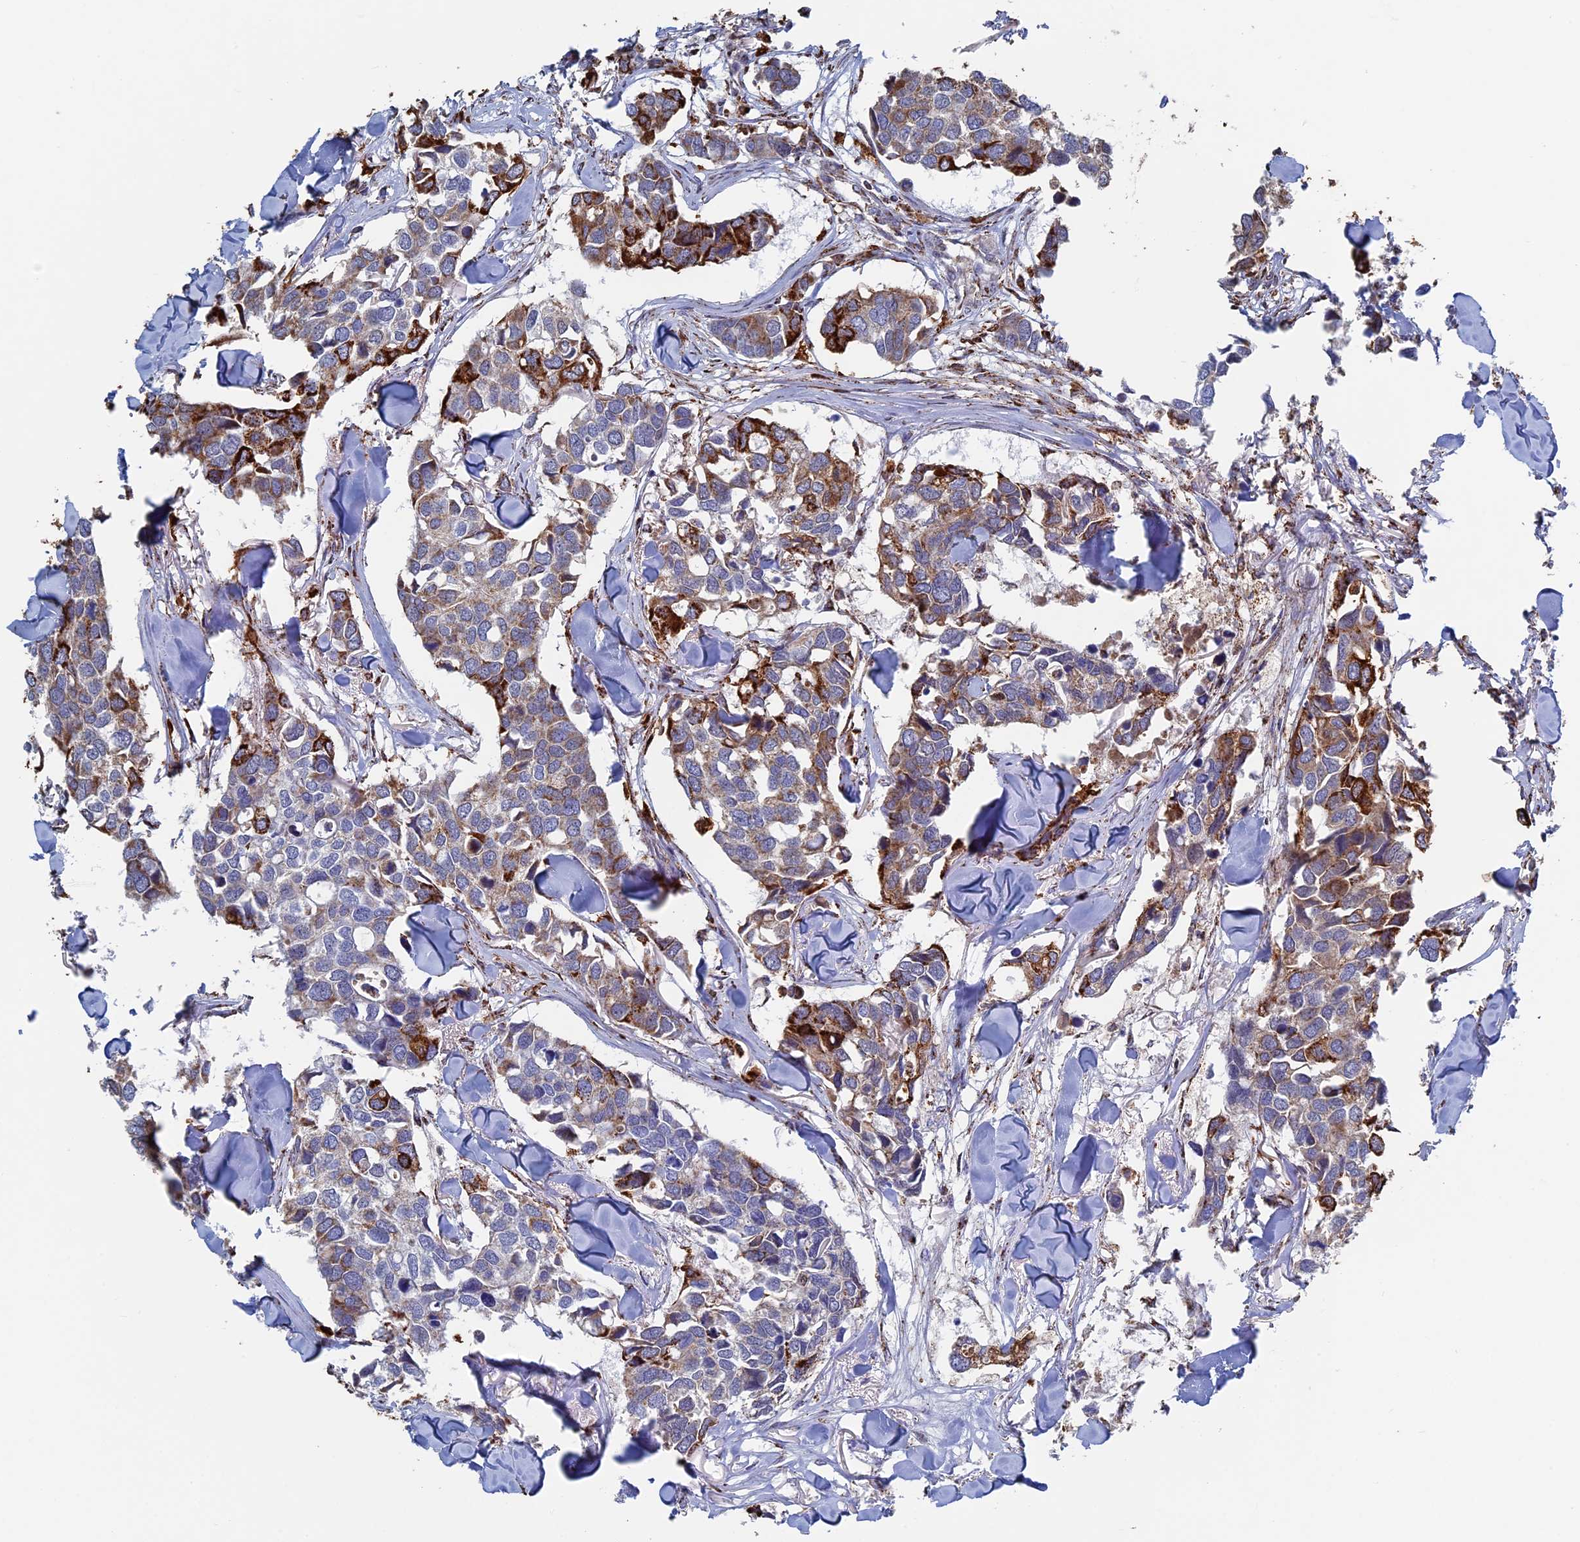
{"staining": {"intensity": "strong", "quantity": "<25%", "location": "cytoplasmic/membranous"}, "tissue": "breast cancer", "cell_type": "Tumor cells", "image_type": "cancer", "snomed": [{"axis": "morphology", "description": "Duct carcinoma"}, {"axis": "topography", "description": "Breast"}], "caption": "Infiltrating ductal carcinoma (breast) tissue shows strong cytoplasmic/membranous expression in approximately <25% of tumor cells, visualized by immunohistochemistry.", "gene": "SEC24D", "patient": {"sex": "female", "age": 83}}